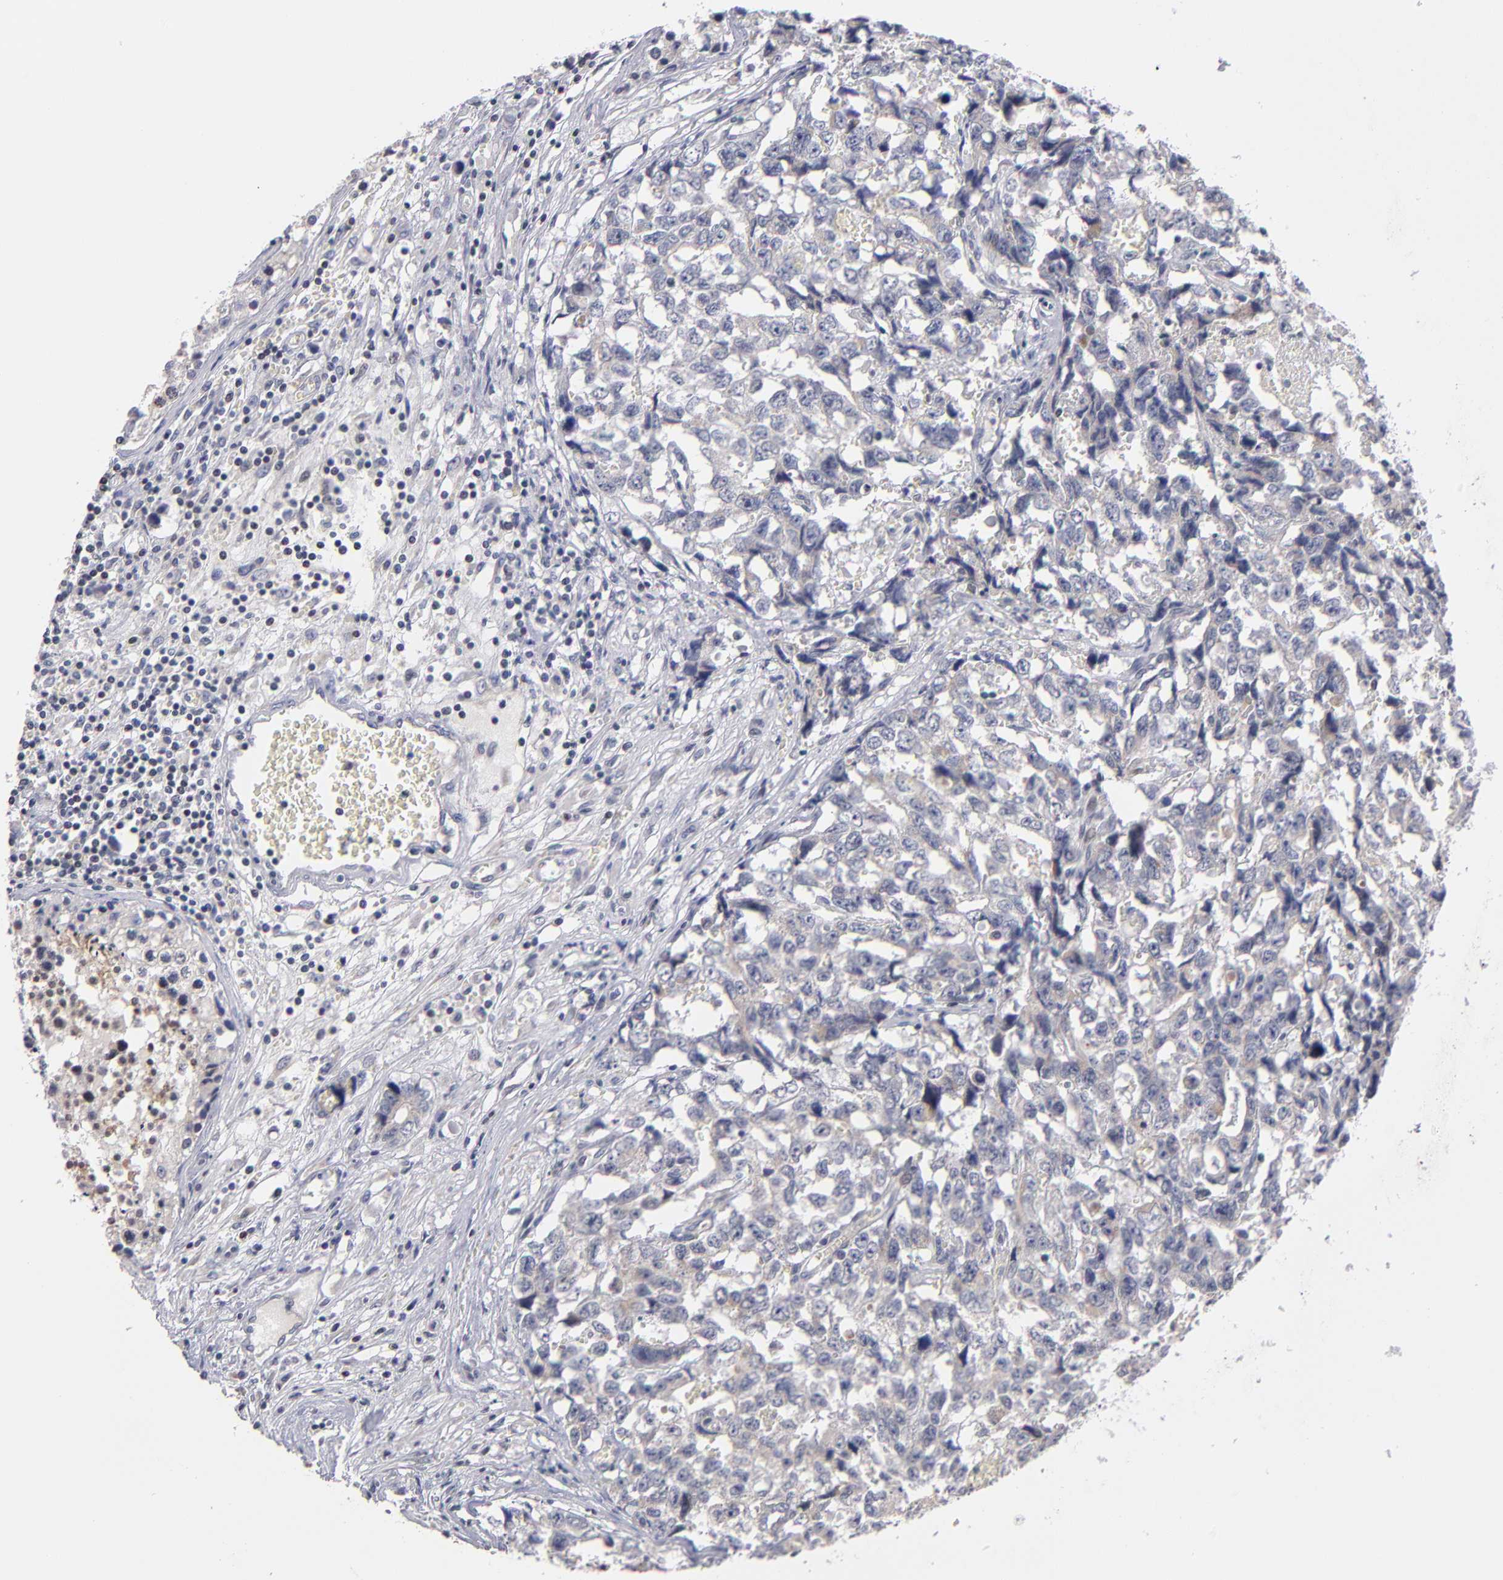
{"staining": {"intensity": "weak", "quantity": "25%-75%", "location": "cytoplasmic/membranous"}, "tissue": "testis cancer", "cell_type": "Tumor cells", "image_type": "cancer", "snomed": [{"axis": "morphology", "description": "Carcinoma, Embryonal, NOS"}, {"axis": "topography", "description": "Testis"}], "caption": "Embryonal carcinoma (testis) stained with IHC demonstrates weak cytoplasmic/membranous staining in about 25%-75% of tumor cells.", "gene": "ODF2", "patient": {"sex": "male", "age": 31}}